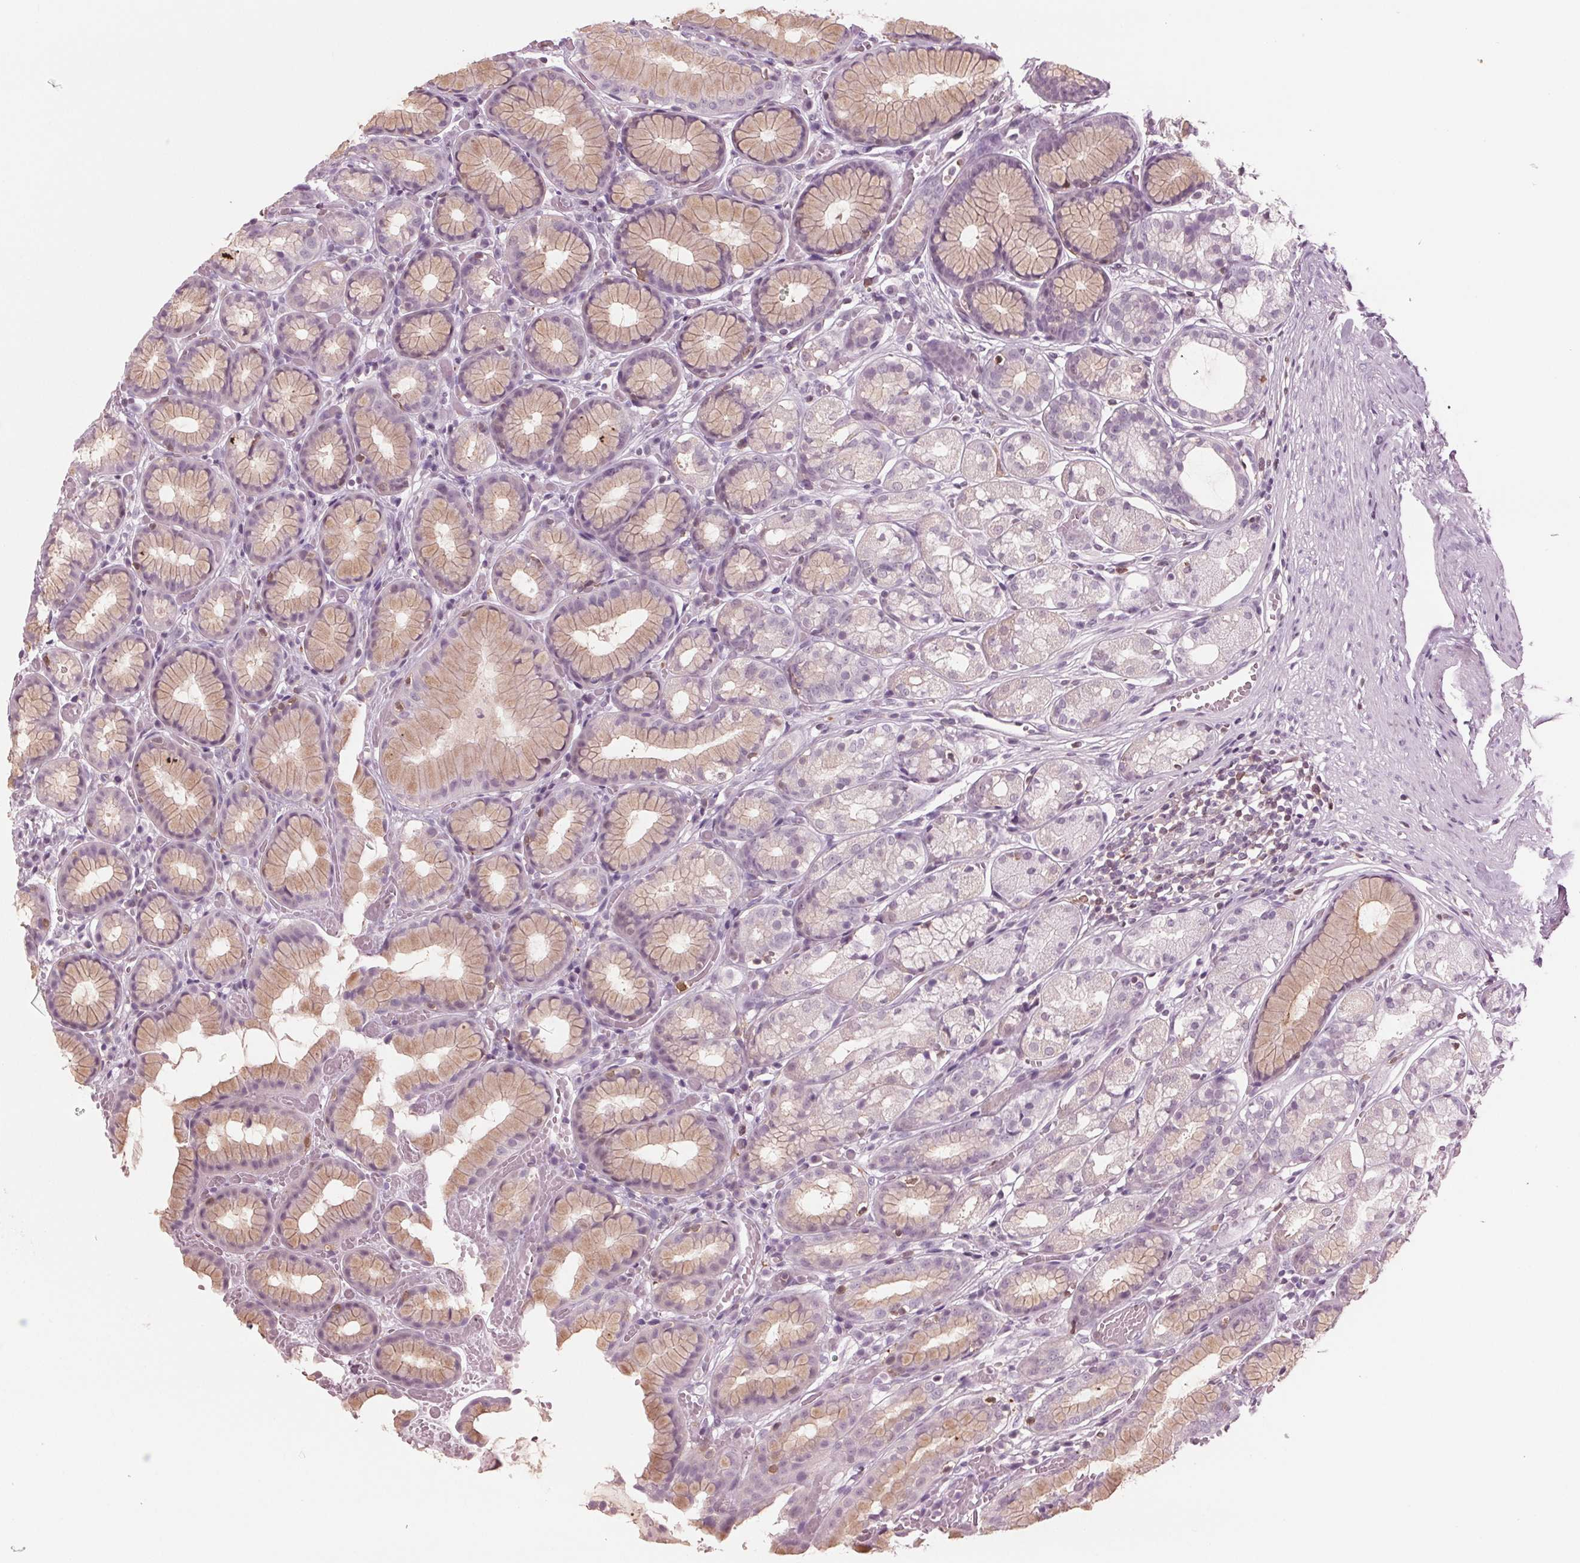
{"staining": {"intensity": "negative", "quantity": "none", "location": "none"}, "tissue": "stomach", "cell_type": "Glandular cells", "image_type": "normal", "snomed": [{"axis": "morphology", "description": "Normal tissue, NOS"}, {"axis": "topography", "description": "Smooth muscle"}, {"axis": "topography", "description": "Stomach"}], "caption": "Glandular cells show no significant protein expression in normal stomach. The staining is performed using DAB (3,3'-diaminobenzidine) brown chromogen with nuclei counter-stained in using hematoxylin.", "gene": "BTLA", "patient": {"sex": "male", "age": 70}}